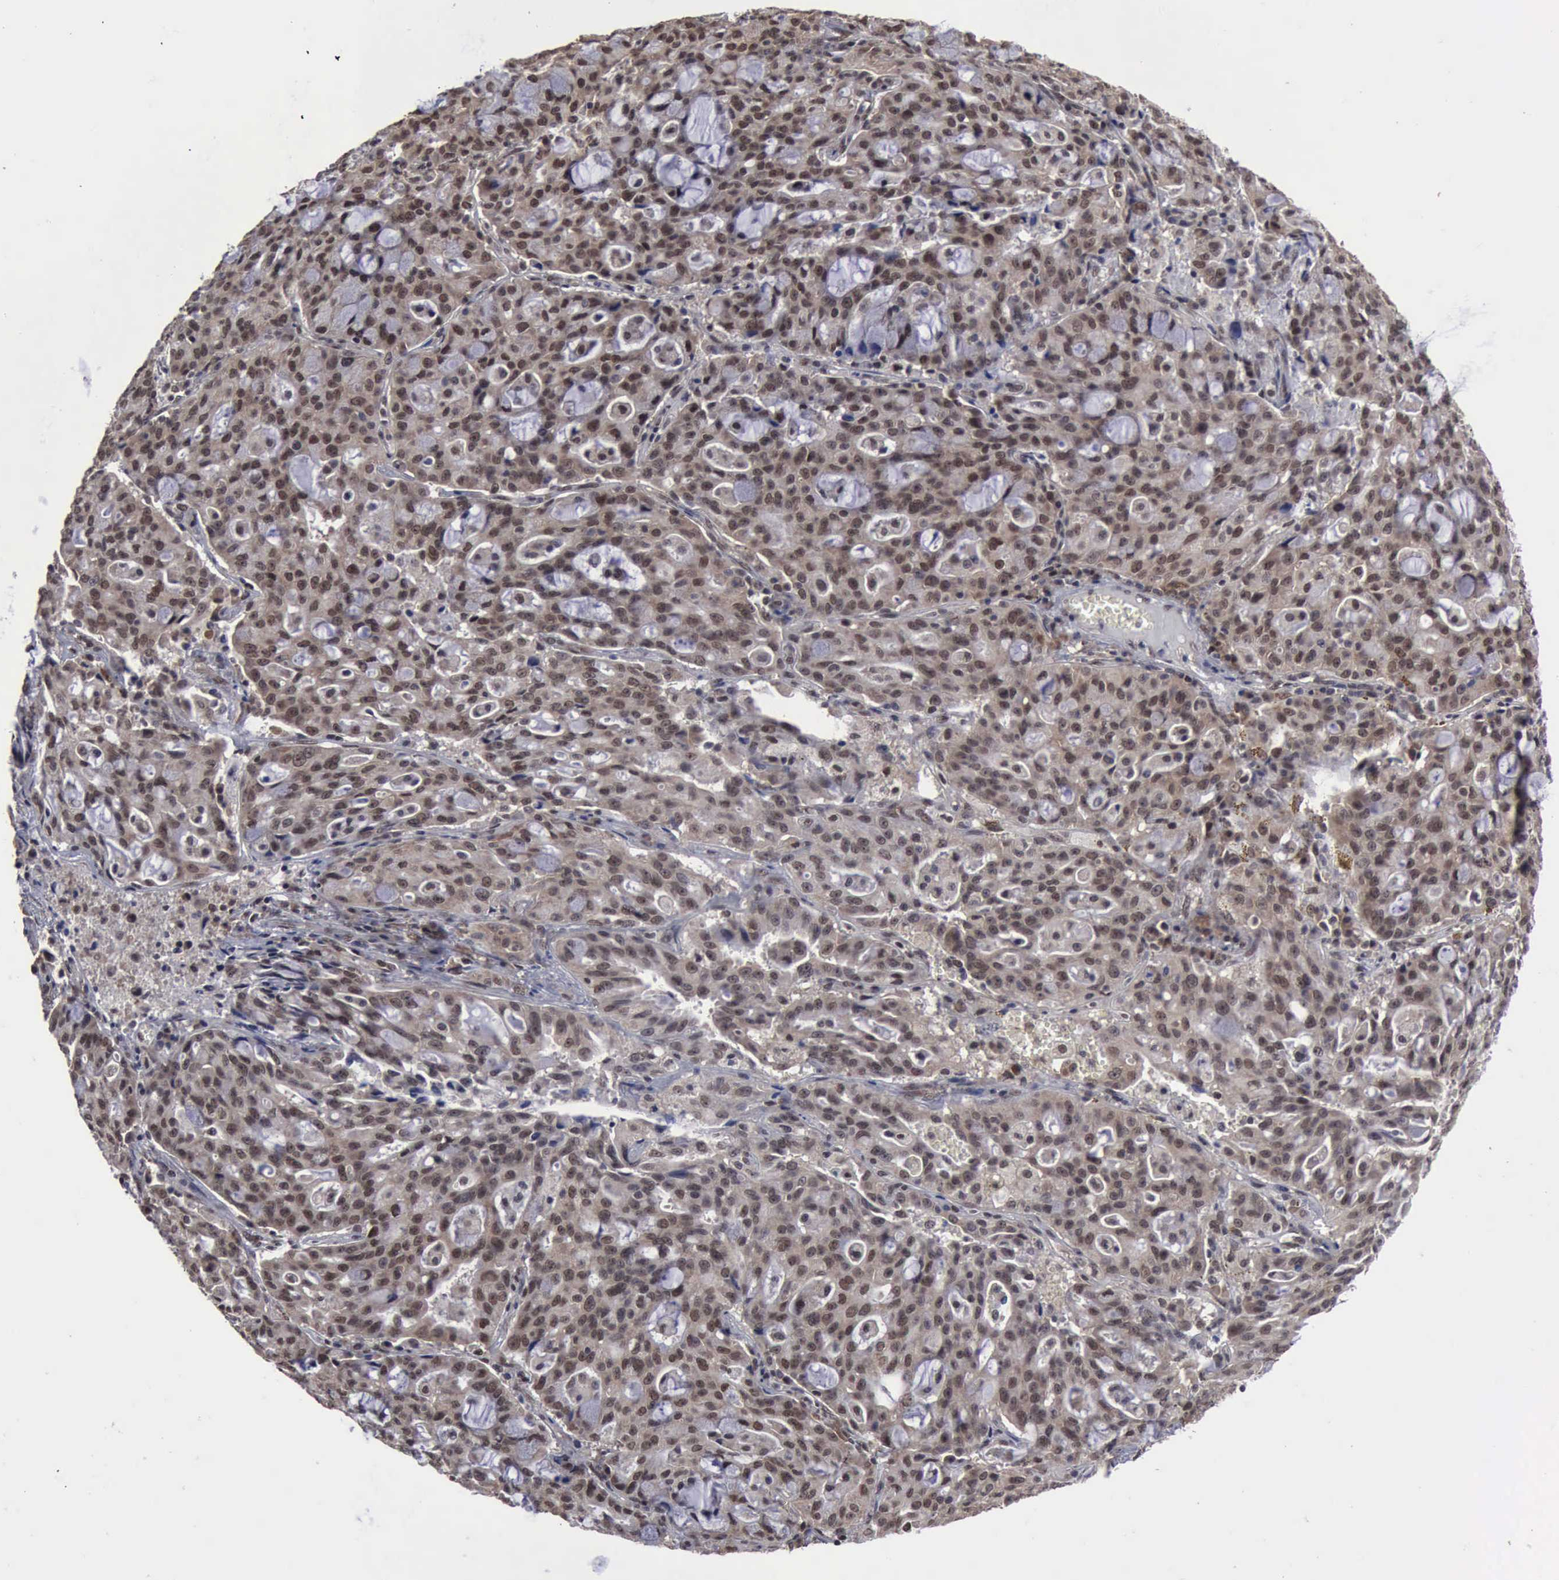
{"staining": {"intensity": "moderate", "quantity": "25%-75%", "location": "cytoplasmic/membranous,nuclear"}, "tissue": "lung cancer", "cell_type": "Tumor cells", "image_type": "cancer", "snomed": [{"axis": "morphology", "description": "Adenocarcinoma, NOS"}, {"axis": "topography", "description": "Lung"}], "caption": "Protein staining demonstrates moderate cytoplasmic/membranous and nuclear positivity in about 25%-75% of tumor cells in adenocarcinoma (lung). (DAB IHC, brown staining for protein, blue staining for nuclei).", "gene": "RTCB", "patient": {"sex": "female", "age": 44}}